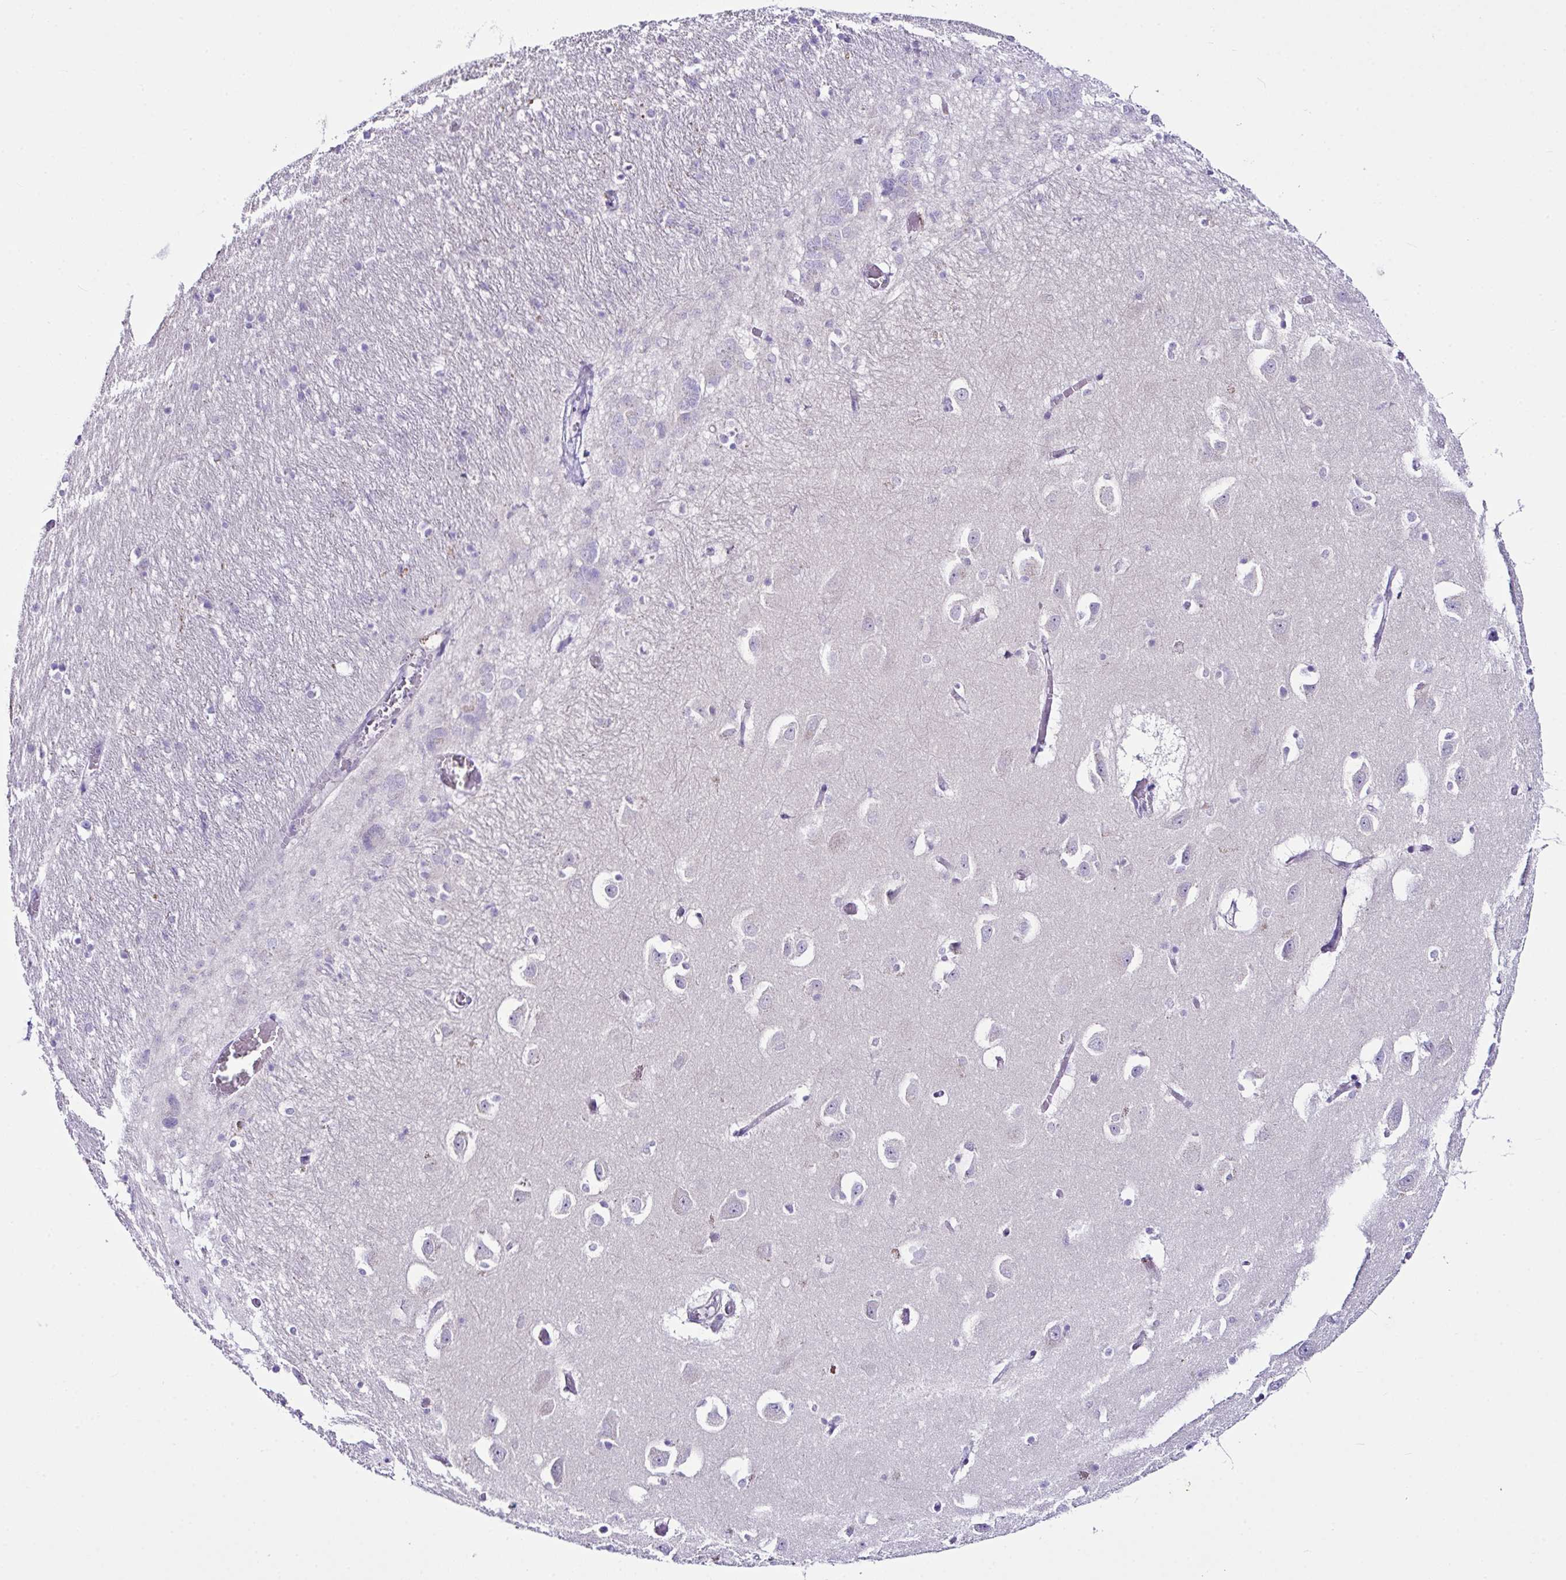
{"staining": {"intensity": "negative", "quantity": "none", "location": "none"}, "tissue": "caudate", "cell_type": "Glial cells", "image_type": "normal", "snomed": [{"axis": "morphology", "description": "Normal tissue, NOS"}, {"axis": "topography", "description": "Lateral ventricle wall"}, {"axis": "topography", "description": "Hippocampus"}], "caption": "Caudate stained for a protein using immunohistochemistry (IHC) reveals no positivity glial cells.", "gene": "D2HGDH", "patient": {"sex": "female", "age": 63}}